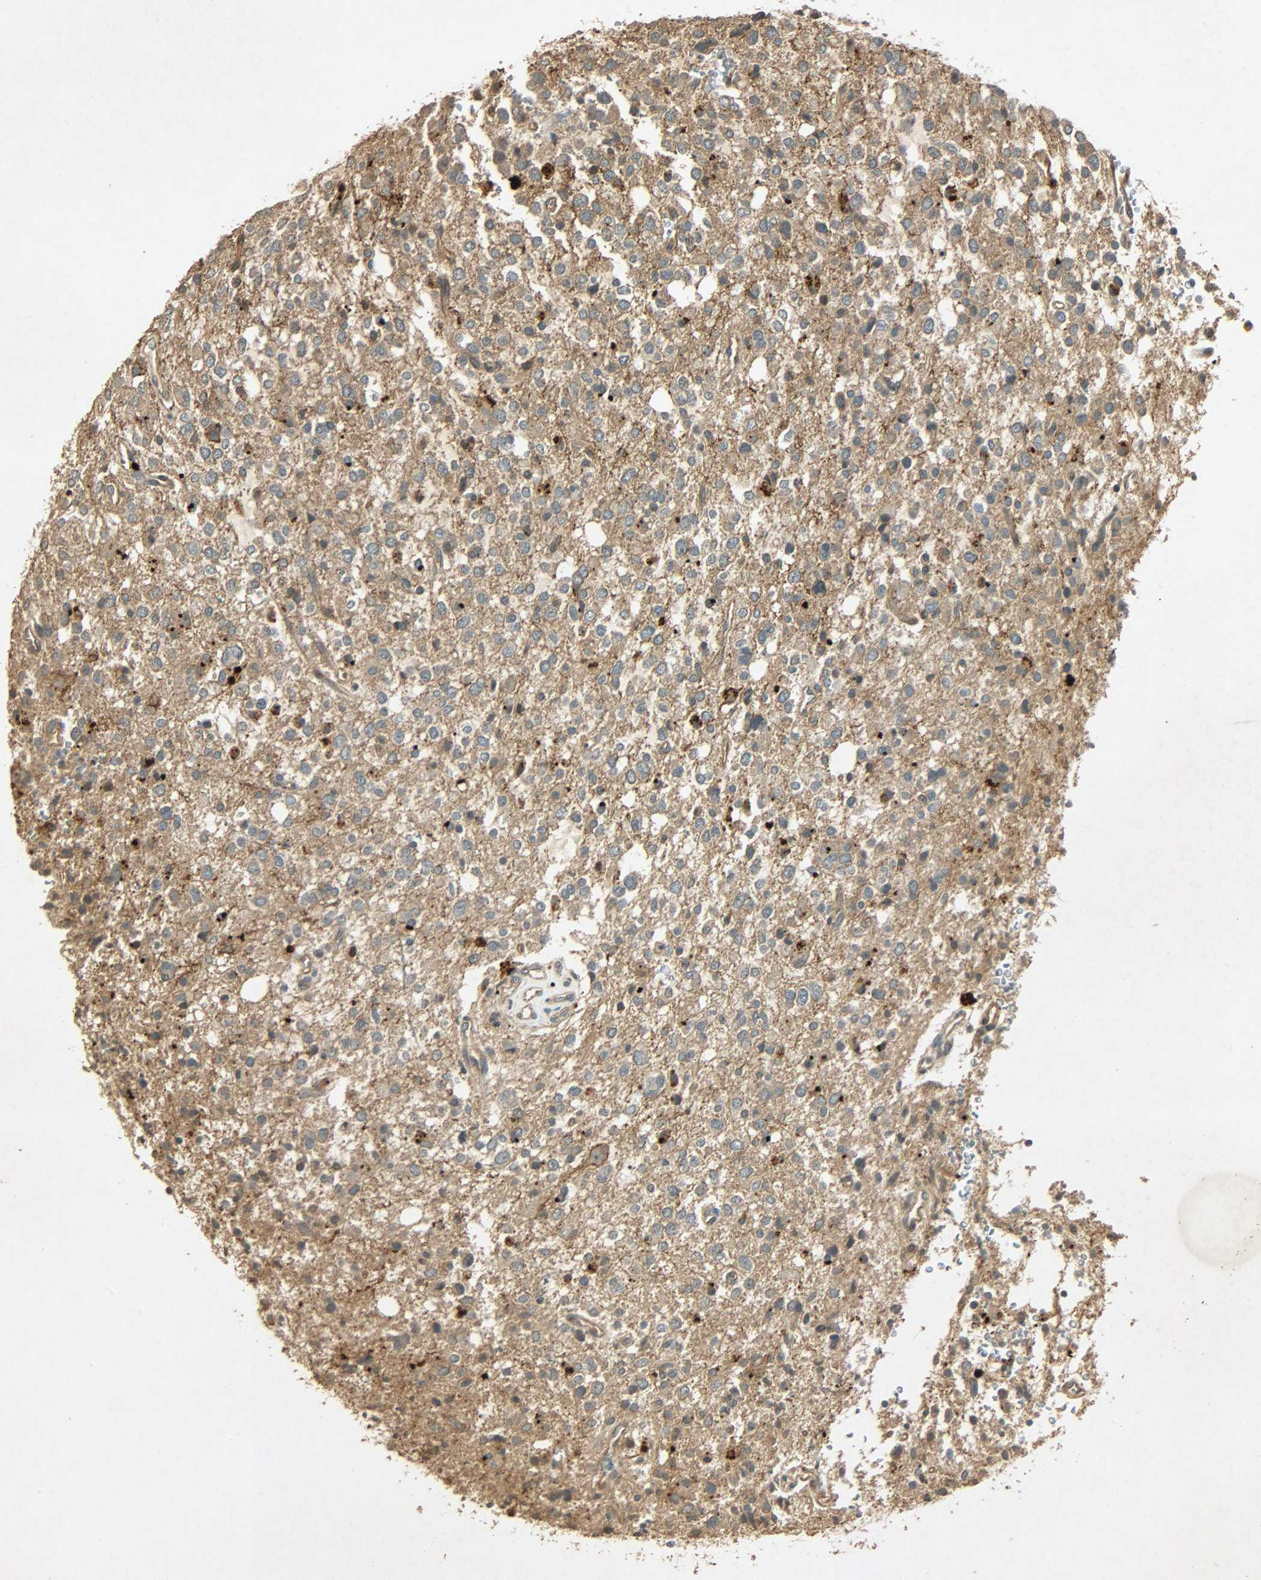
{"staining": {"intensity": "moderate", "quantity": ">75%", "location": "cytoplasmic/membranous"}, "tissue": "glioma", "cell_type": "Tumor cells", "image_type": "cancer", "snomed": [{"axis": "morphology", "description": "Glioma, malignant, High grade"}, {"axis": "topography", "description": "Brain"}], "caption": "Tumor cells show medium levels of moderate cytoplasmic/membranous expression in approximately >75% of cells in glioma.", "gene": "ATP2B1", "patient": {"sex": "male", "age": 47}}